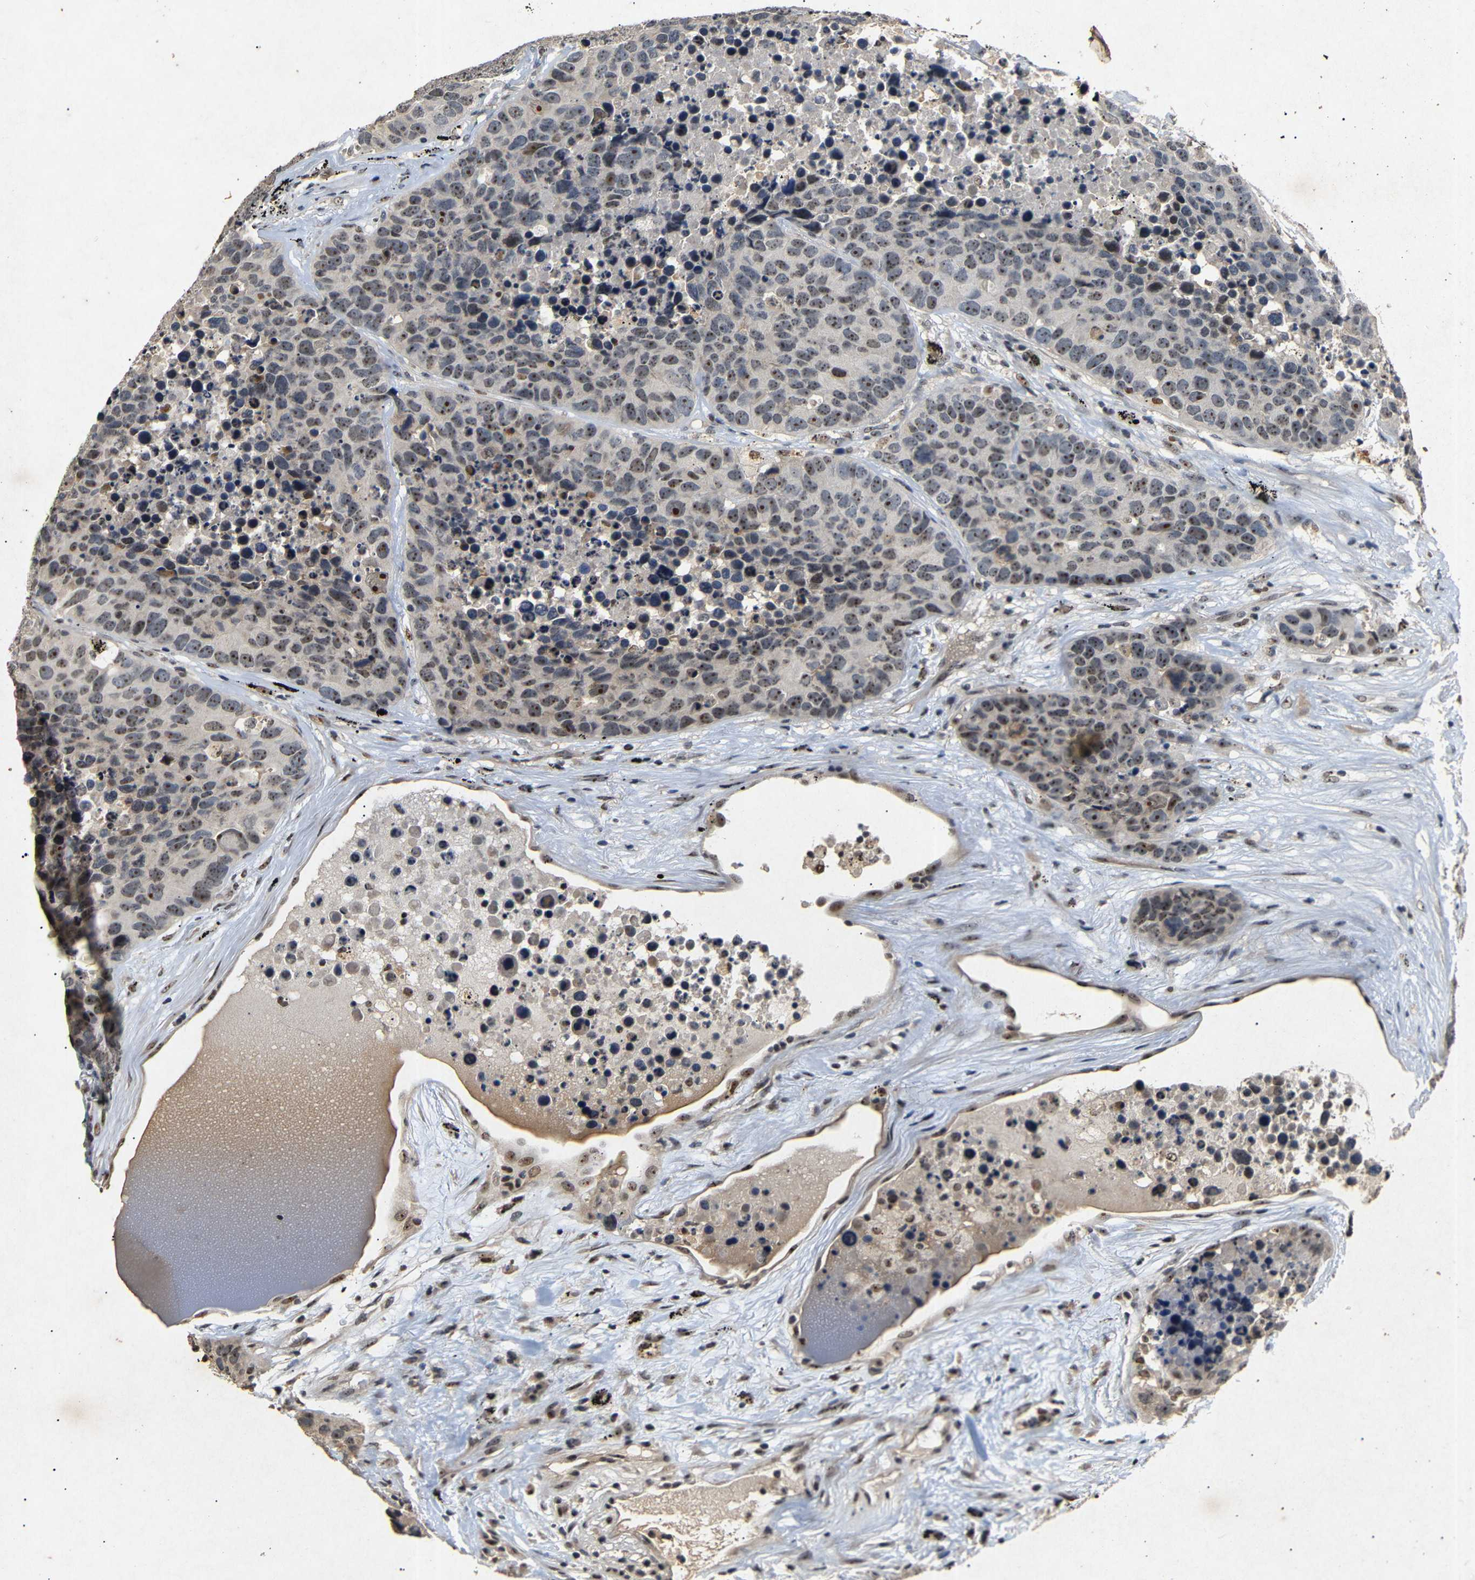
{"staining": {"intensity": "moderate", "quantity": ">75%", "location": "nuclear"}, "tissue": "carcinoid", "cell_type": "Tumor cells", "image_type": "cancer", "snomed": [{"axis": "morphology", "description": "Carcinoid, malignant, NOS"}, {"axis": "topography", "description": "Lung"}], "caption": "Brown immunohistochemical staining in human carcinoid displays moderate nuclear positivity in about >75% of tumor cells. (IHC, brightfield microscopy, high magnification).", "gene": "PARN", "patient": {"sex": "male", "age": 60}}